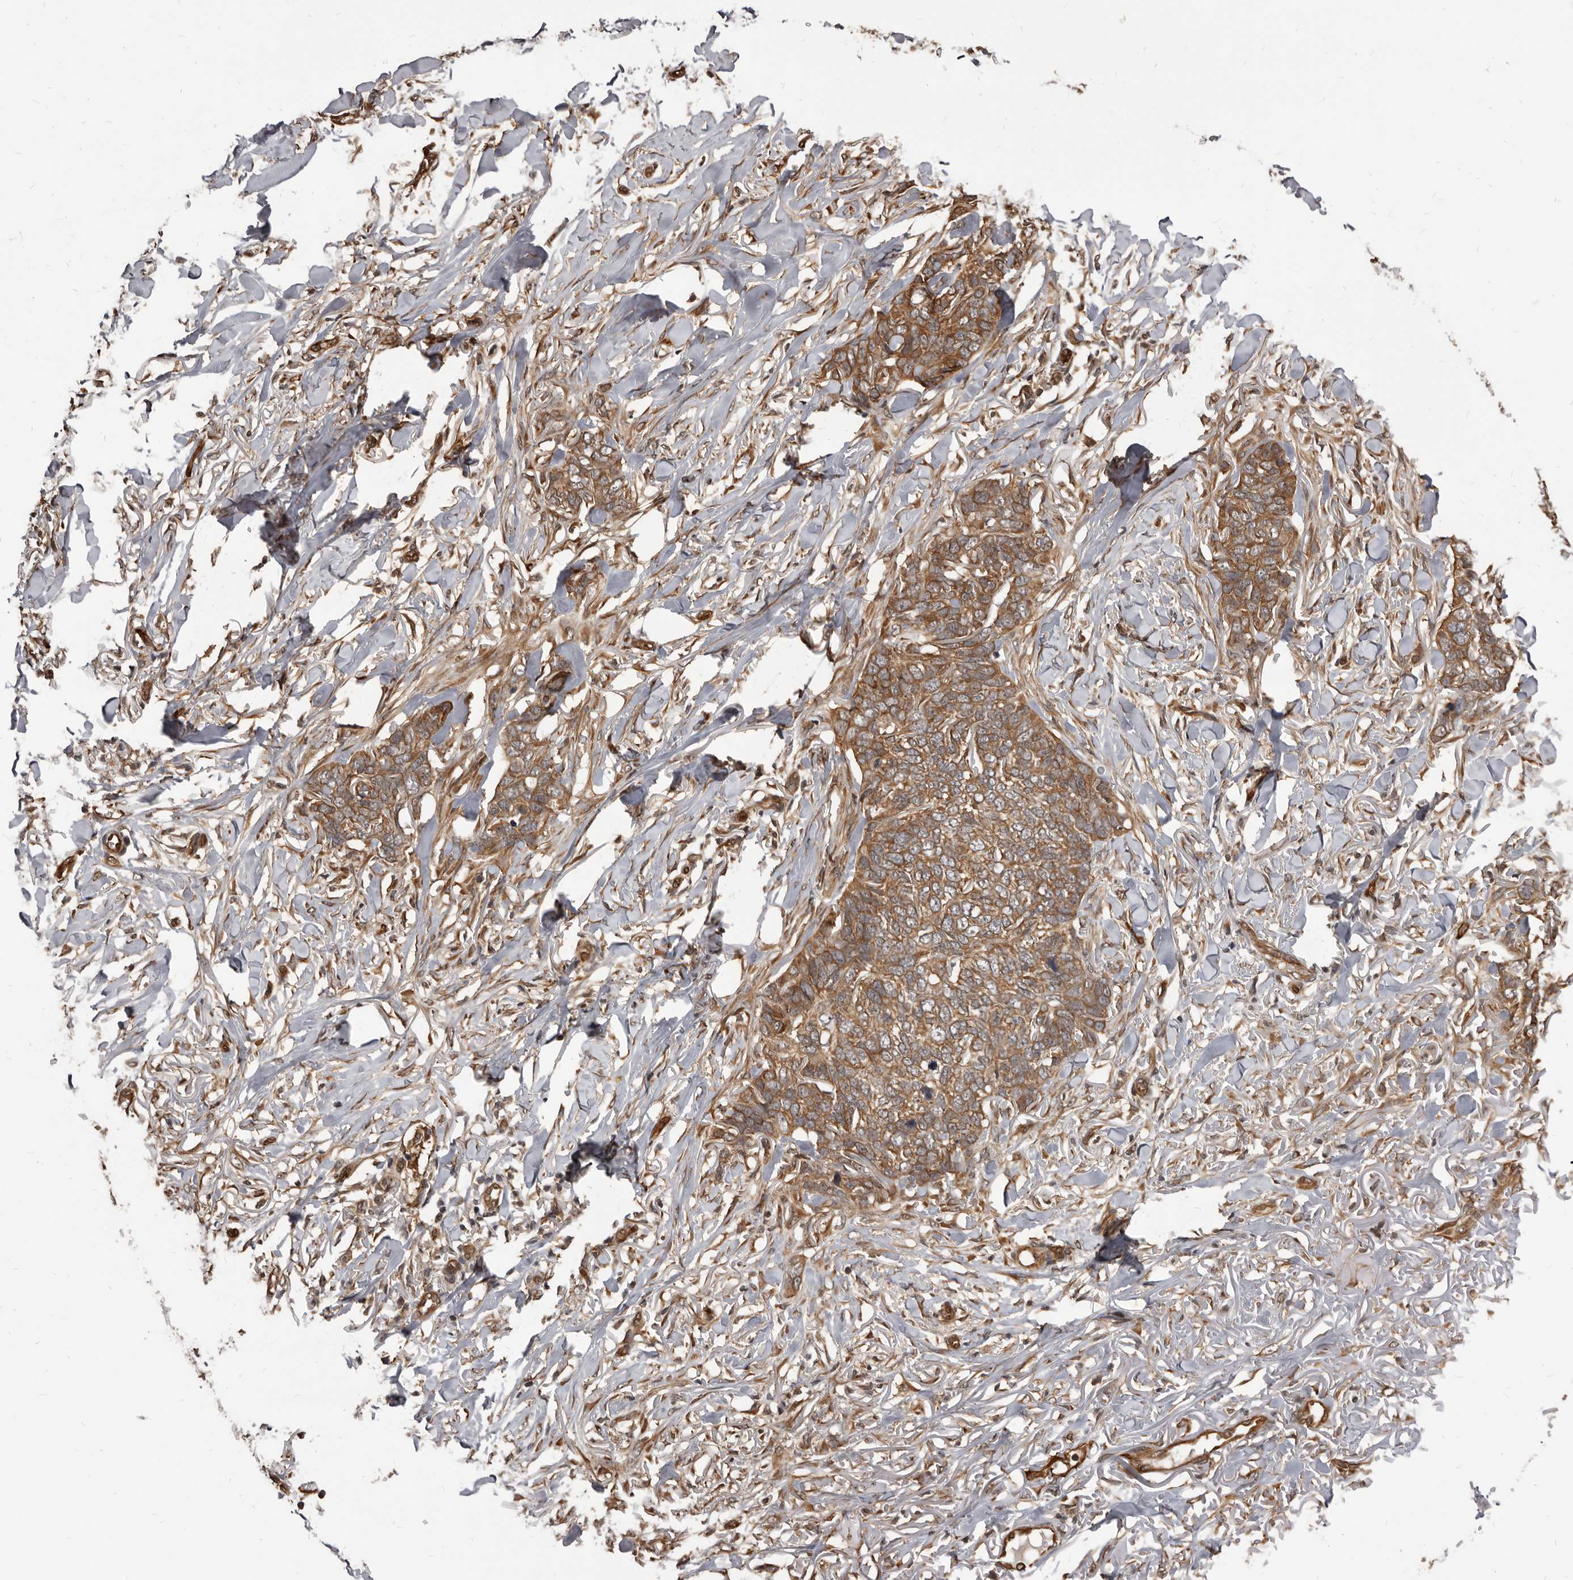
{"staining": {"intensity": "moderate", "quantity": ">75%", "location": "cytoplasmic/membranous"}, "tissue": "skin cancer", "cell_type": "Tumor cells", "image_type": "cancer", "snomed": [{"axis": "morphology", "description": "Normal tissue, NOS"}, {"axis": "morphology", "description": "Basal cell carcinoma"}, {"axis": "topography", "description": "Skin"}], "caption": "There is medium levels of moderate cytoplasmic/membranous positivity in tumor cells of basal cell carcinoma (skin), as demonstrated by immunohistochemical staining (brown color).", "gene": "ADAMTS20", "patient": {"sex": "male", "age": 77}}